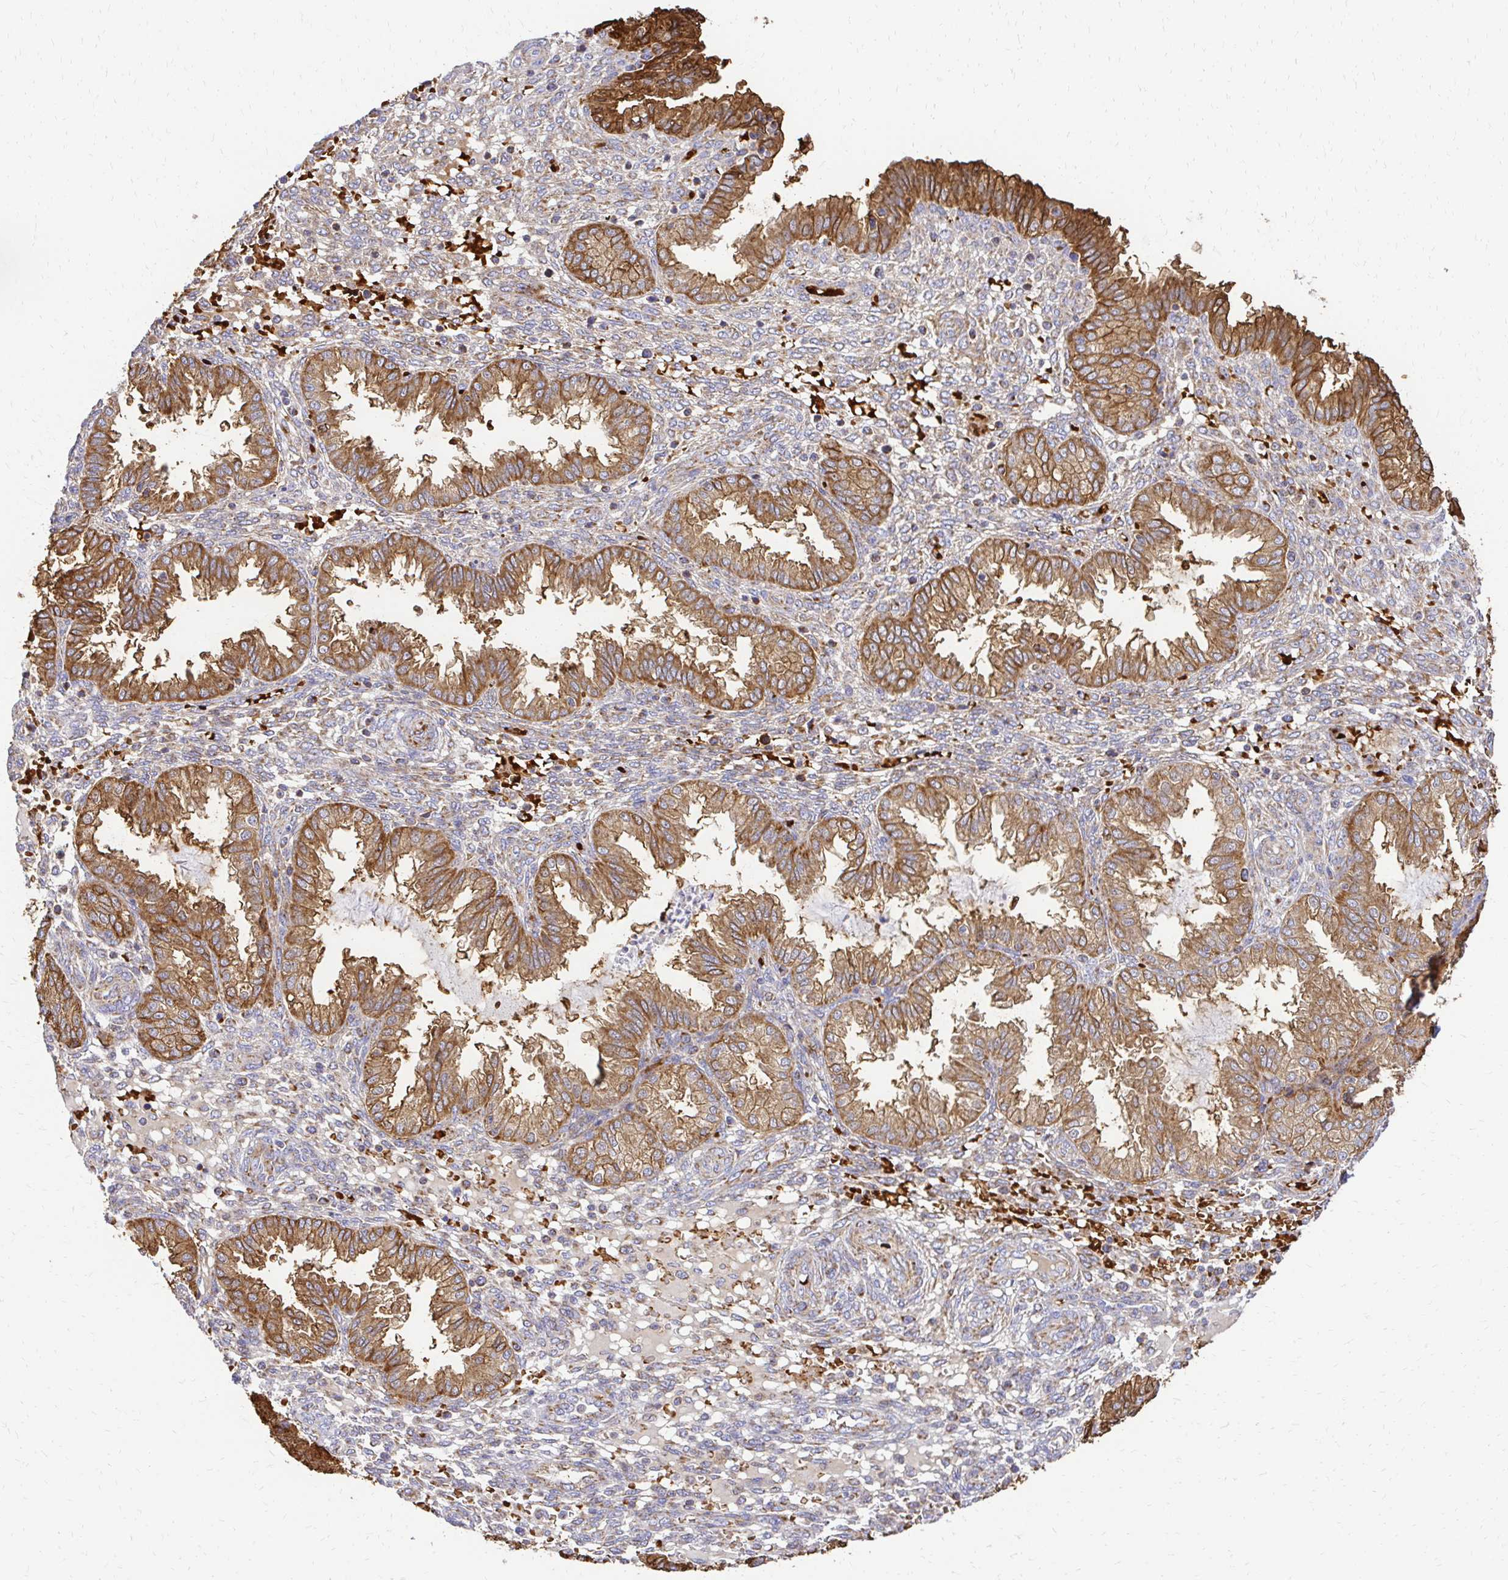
{"staining": {"intensity": "moderate", "quantity": "<25%", "location": "cytoplasmic/membranous"}, "tissue": "endometrium", "cell_type": "Cells in endometrial stroma", "image_type": "normal", "snomed": [{"axis": "morphology", "description": "Normal tissue, NOS"}, {"axis": "topography", "description": "Endometrium"}], "caption": "Immunohistochemistry (IHC) of normal human endometrium shows low levels of moderate cytoplasmic/membranous staining in approximately <25% of cells in endometrial stroma. Using DAB (3,3'-diaminobenzidine) (brown) and hematoxylin (blue) stains, captured at high magnification using brightfield microscopy.", "gene": "MRPL13", "patient": {"sex": "female", "age": 33}}